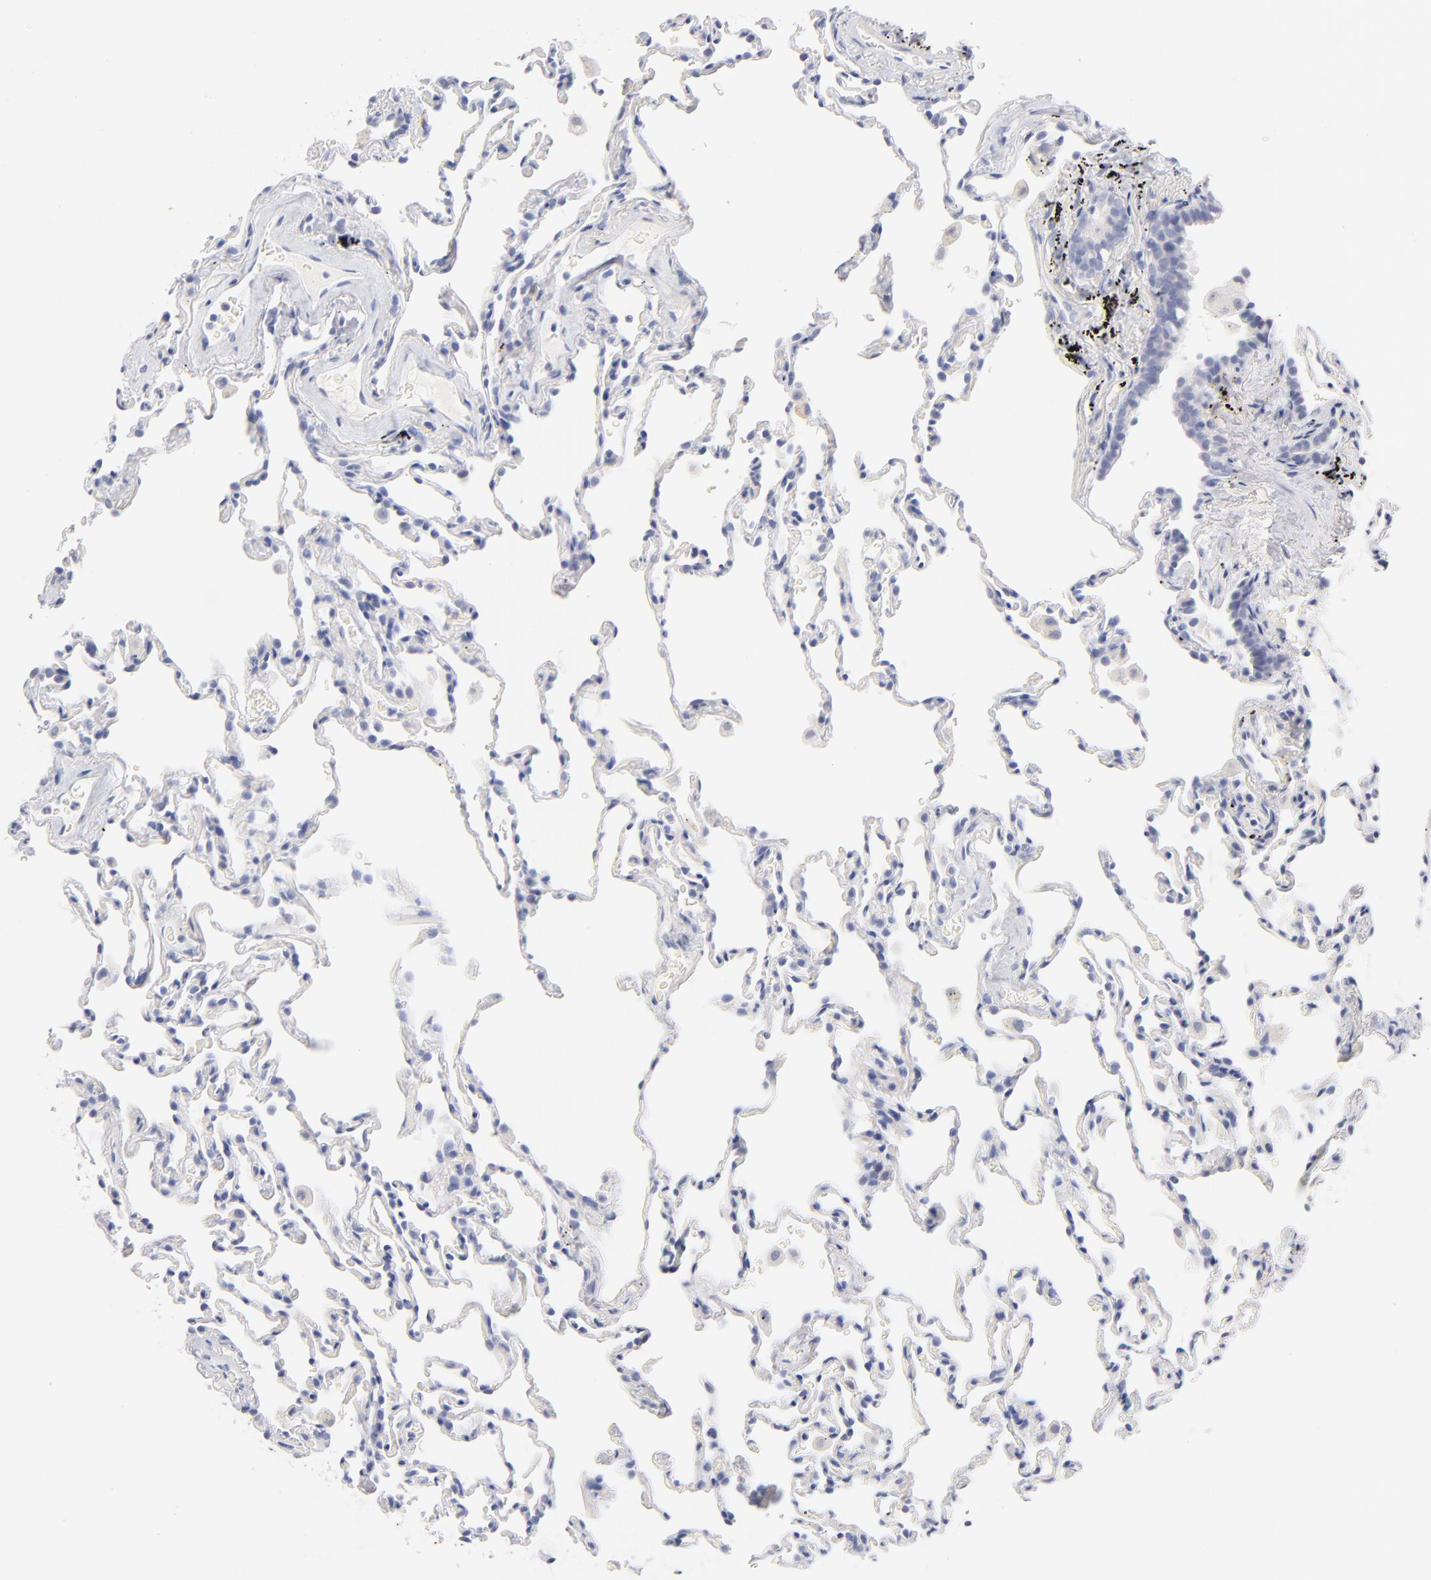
{"staining": {"intensity": "negative", "quantity": "none", "location": "none"}, "tissue": "lung", "cell_type": "Alveolar cells", "image_type": "normal", "snomed": [{"axis": "morphology", "description": "Normal tissue, NOS"}, {"axis": "morphology", "description": "Soft tissue tumor metastatic"}, {"axis": "topography", "description": "Lung"}], "caption": "Alveolar cells are negative for brown protein staining in normal lung. (DAB immunohistochemistry (IHC), high magnification).", "gene": "KHNYN", "patient": {"sex": "male", "age": 59}}